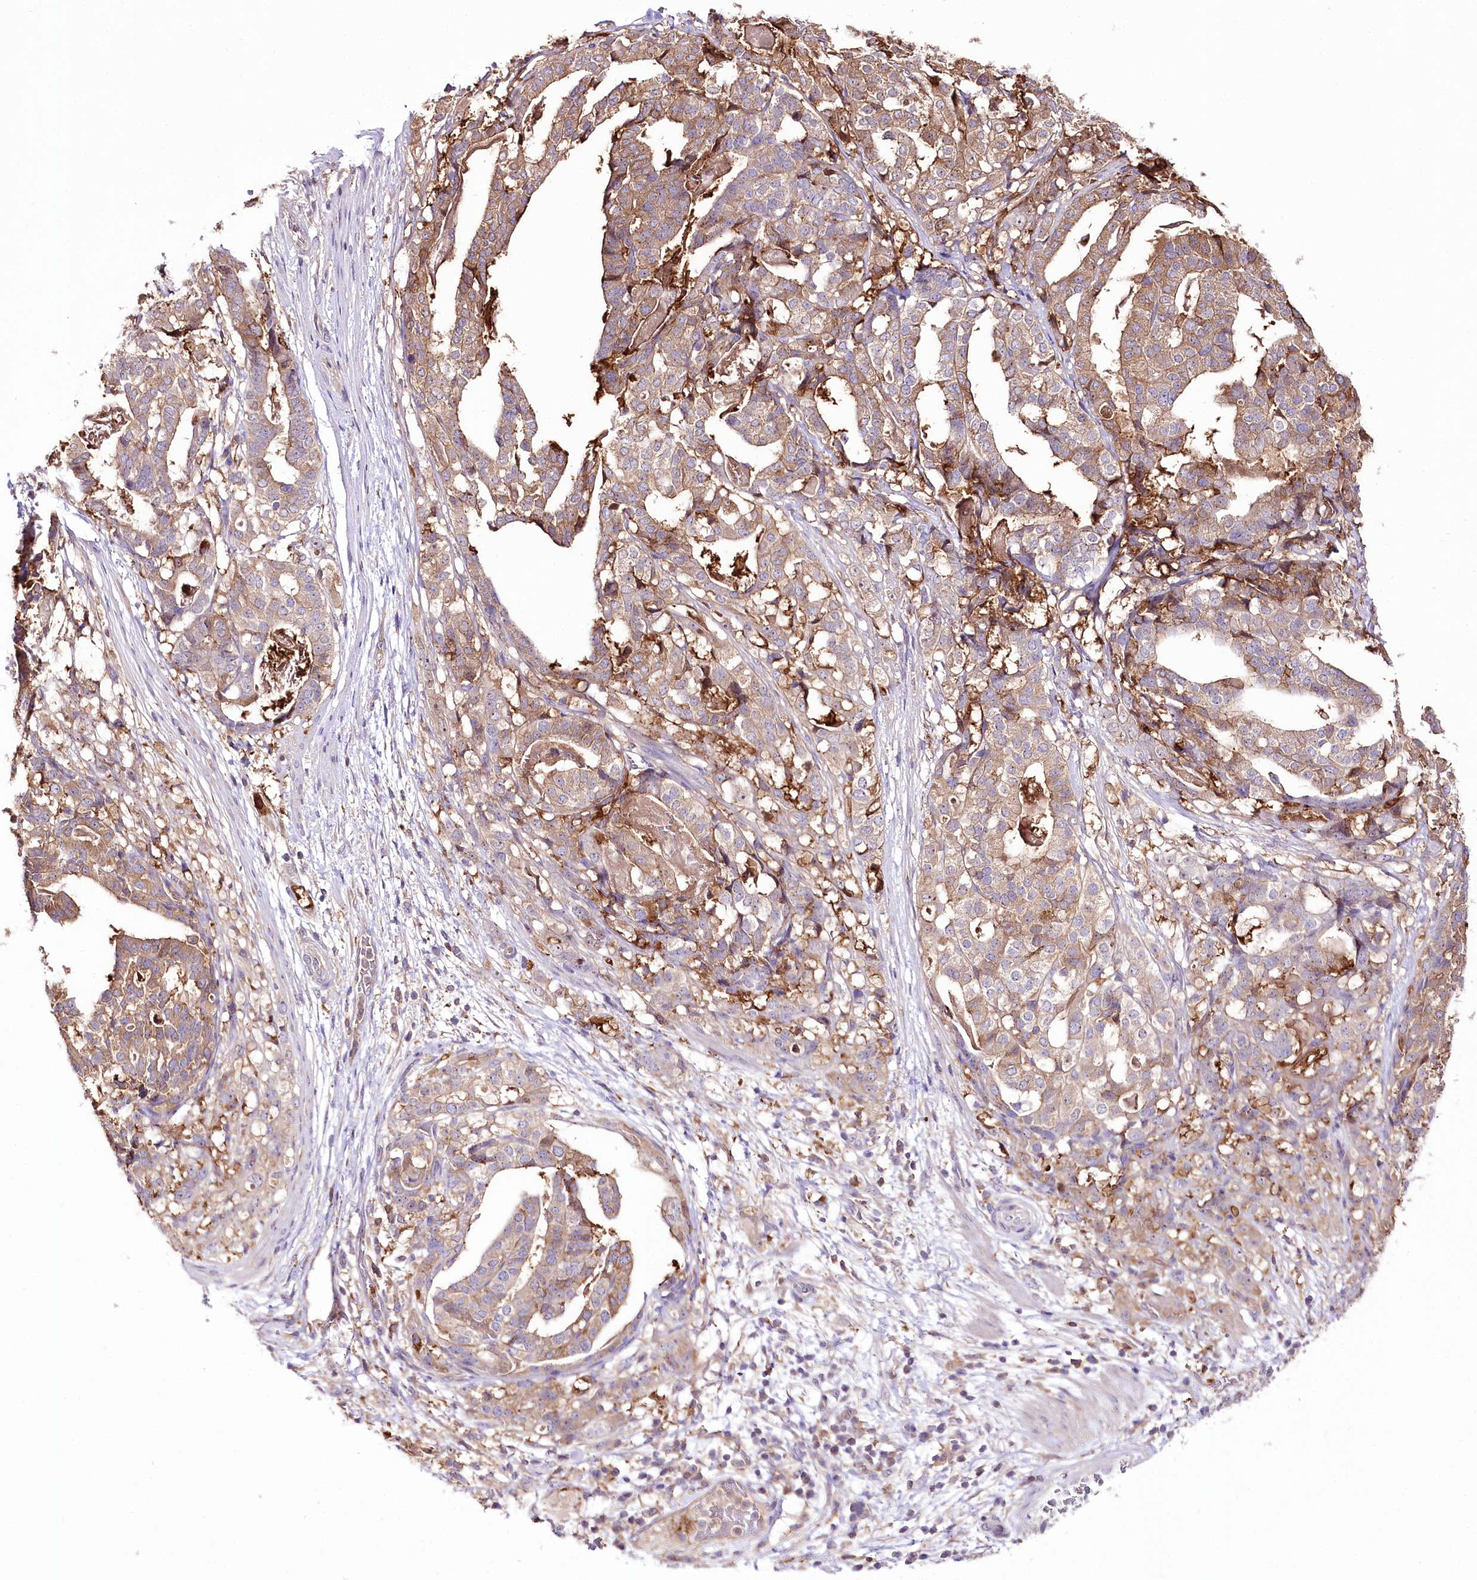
{"staining": {"intensity": "weak", "quantity": ">75%", "location": "cytoplasmic/membranous"}, "tissue": "stomach cancer", "cell_type": "Tumor cells", "image_type": "cancer", "snomed": [{"axis": "morphology", "description": "Adenocarcinoma, NOS"}, {"axis": "topography", "description": "Stomach"}], "caption": "The histopathology image reveals staining of stomach adenocarcinoma, revealing weak cytoplasmic/membranous protein staining (brown color) within tumor cells. (IHC, brightfield microscopy, high magnification).", "gene": "UGP2", "patient": {"sex": "male", "age": 48}}